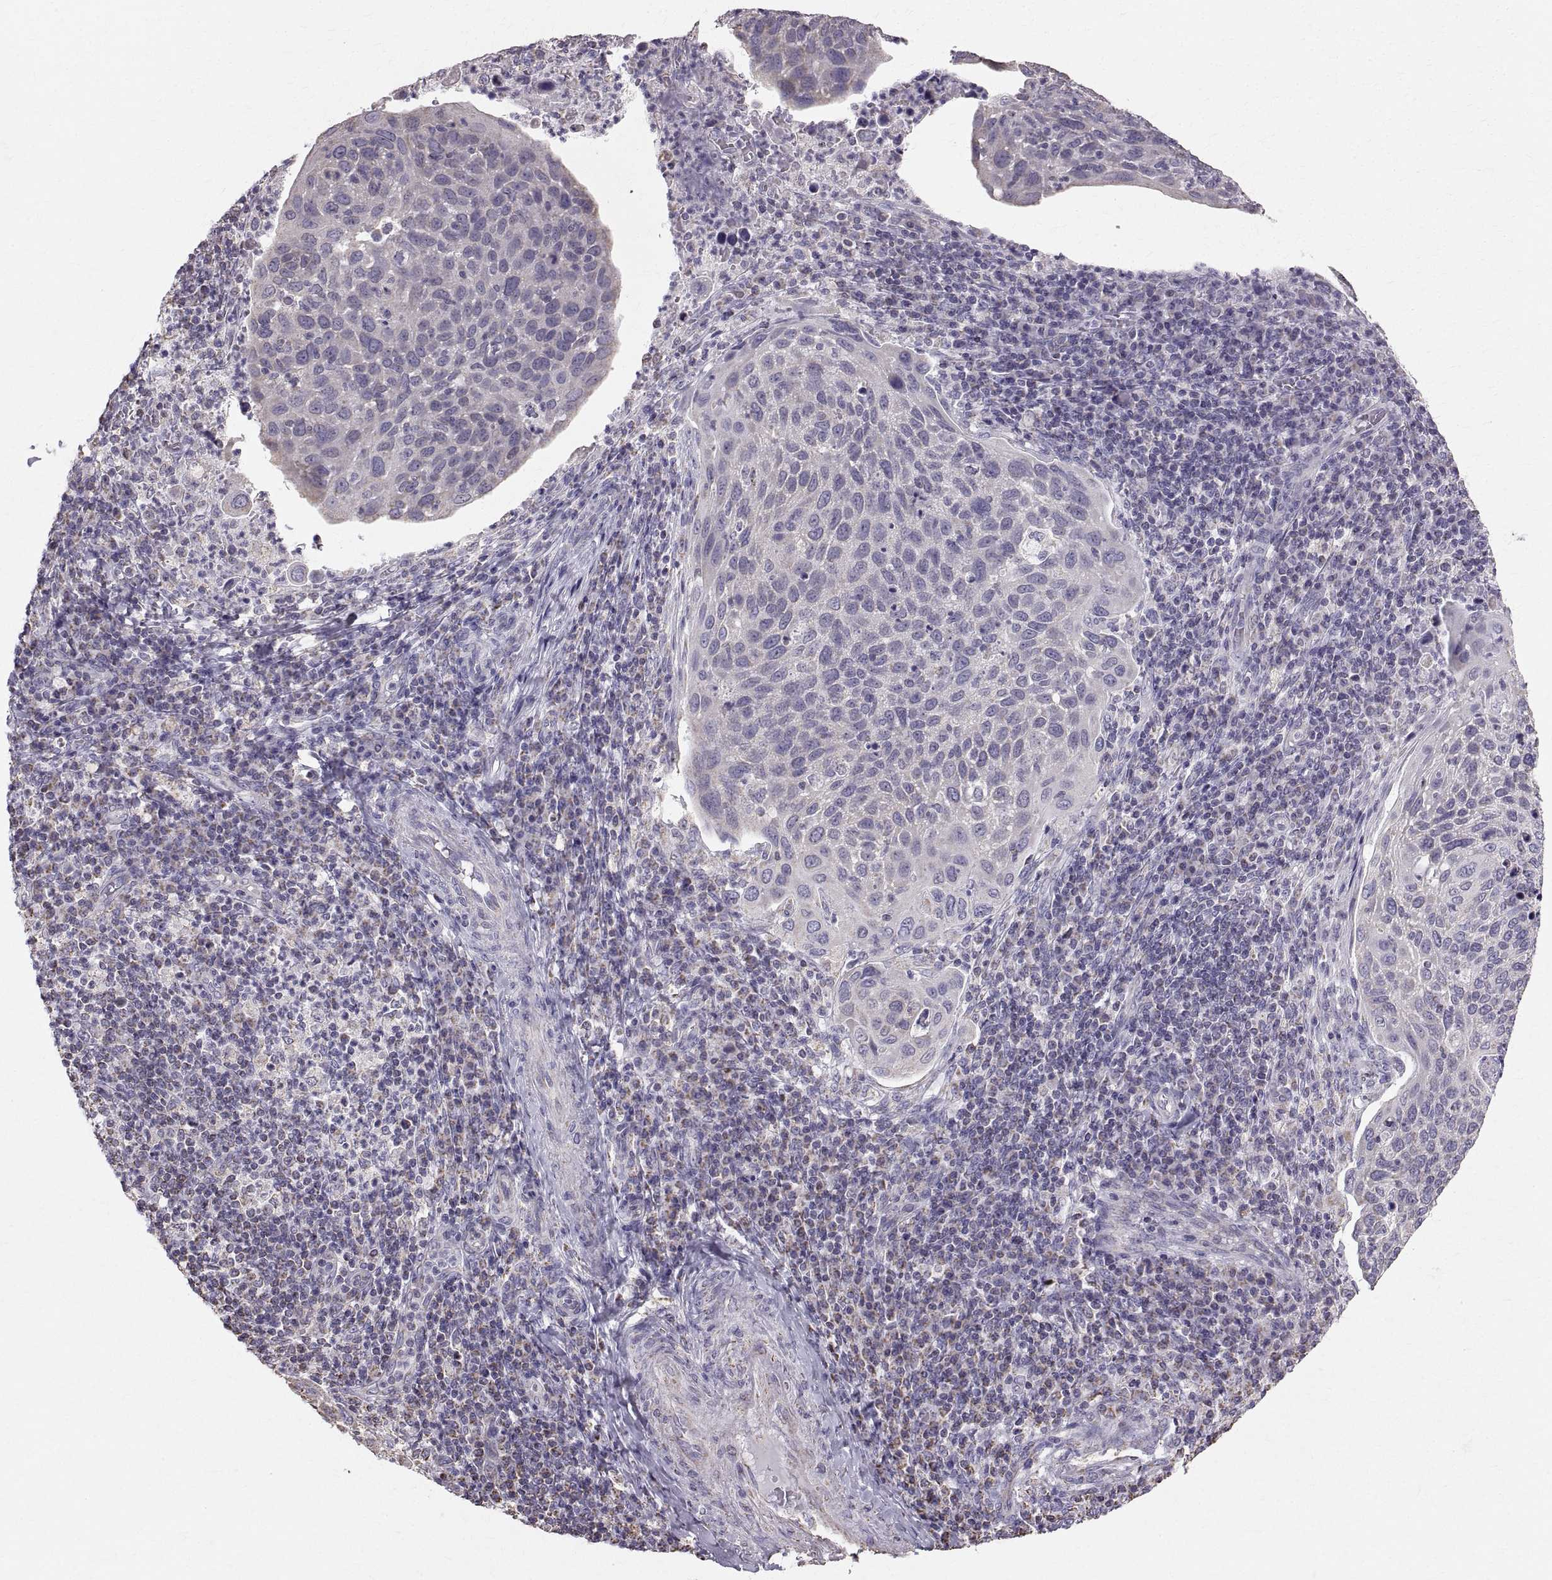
{"staining": {"intensity": "negative", "quantity": "none", "location": "none"}, "tissue": "cervical cancer", "cell_type": "Tumor cells", "image_type": "cancer", "snomed": [{"axis": "morphology", "description": "Squamous cell carcinoma, NOS"}, {"axis": "topography", "description": "Cervix"}], "caption": "IHC of cervical cancer (squamous cell carcinoma) reveals no staining in tumor cells.", "gene": "STMND1", "patient": {"sex": "female", "age": 54}}